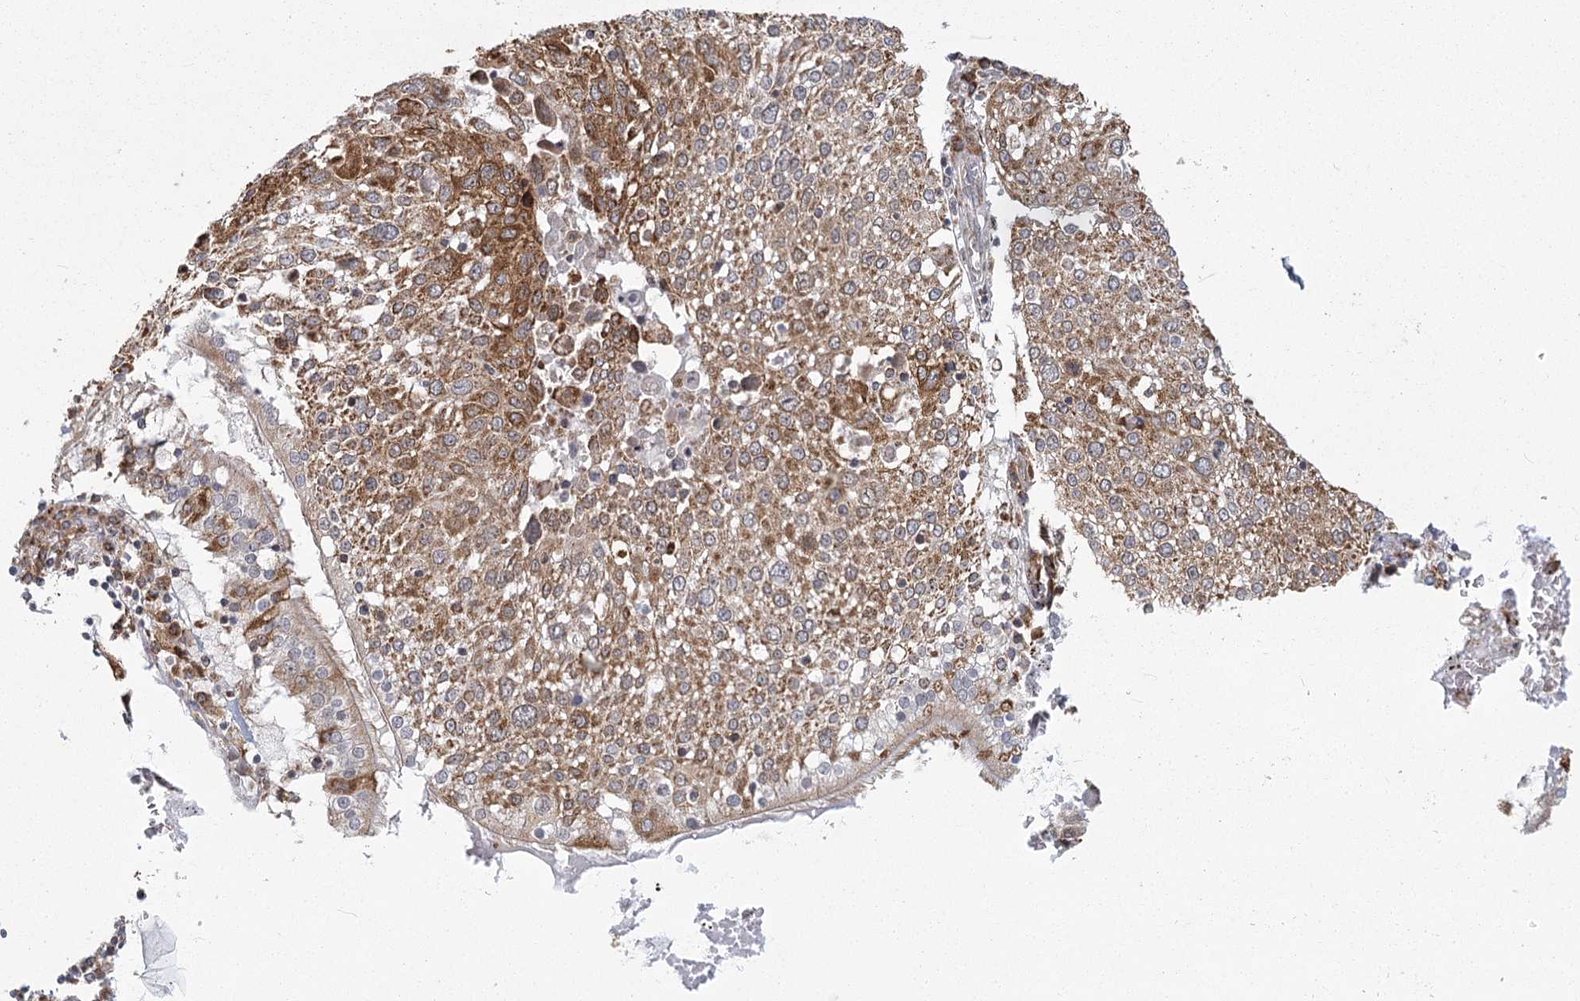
{"staining": {"intensity": "moderate", "quantity": ">75%", "location": "cytoplasmic/membranous"}, "tissue": "lung cancer", "cell_type": "Tumor cells", "image_type": "cancer", "snomed": [{"axis": "morphology", "description": "Squamous cell carcinoma, NOS"}, {"axis": "topography", "description": "Lung"}], "caption": "Lung cancer (squamous cell carcinoma) tissue displays moderate cytoplasmic/membranous staining in about >75% of tumor cells, visualized by immunohistochemistry.", "gene": "LACTB", "patient": {"sex": "male", "age": 65}}